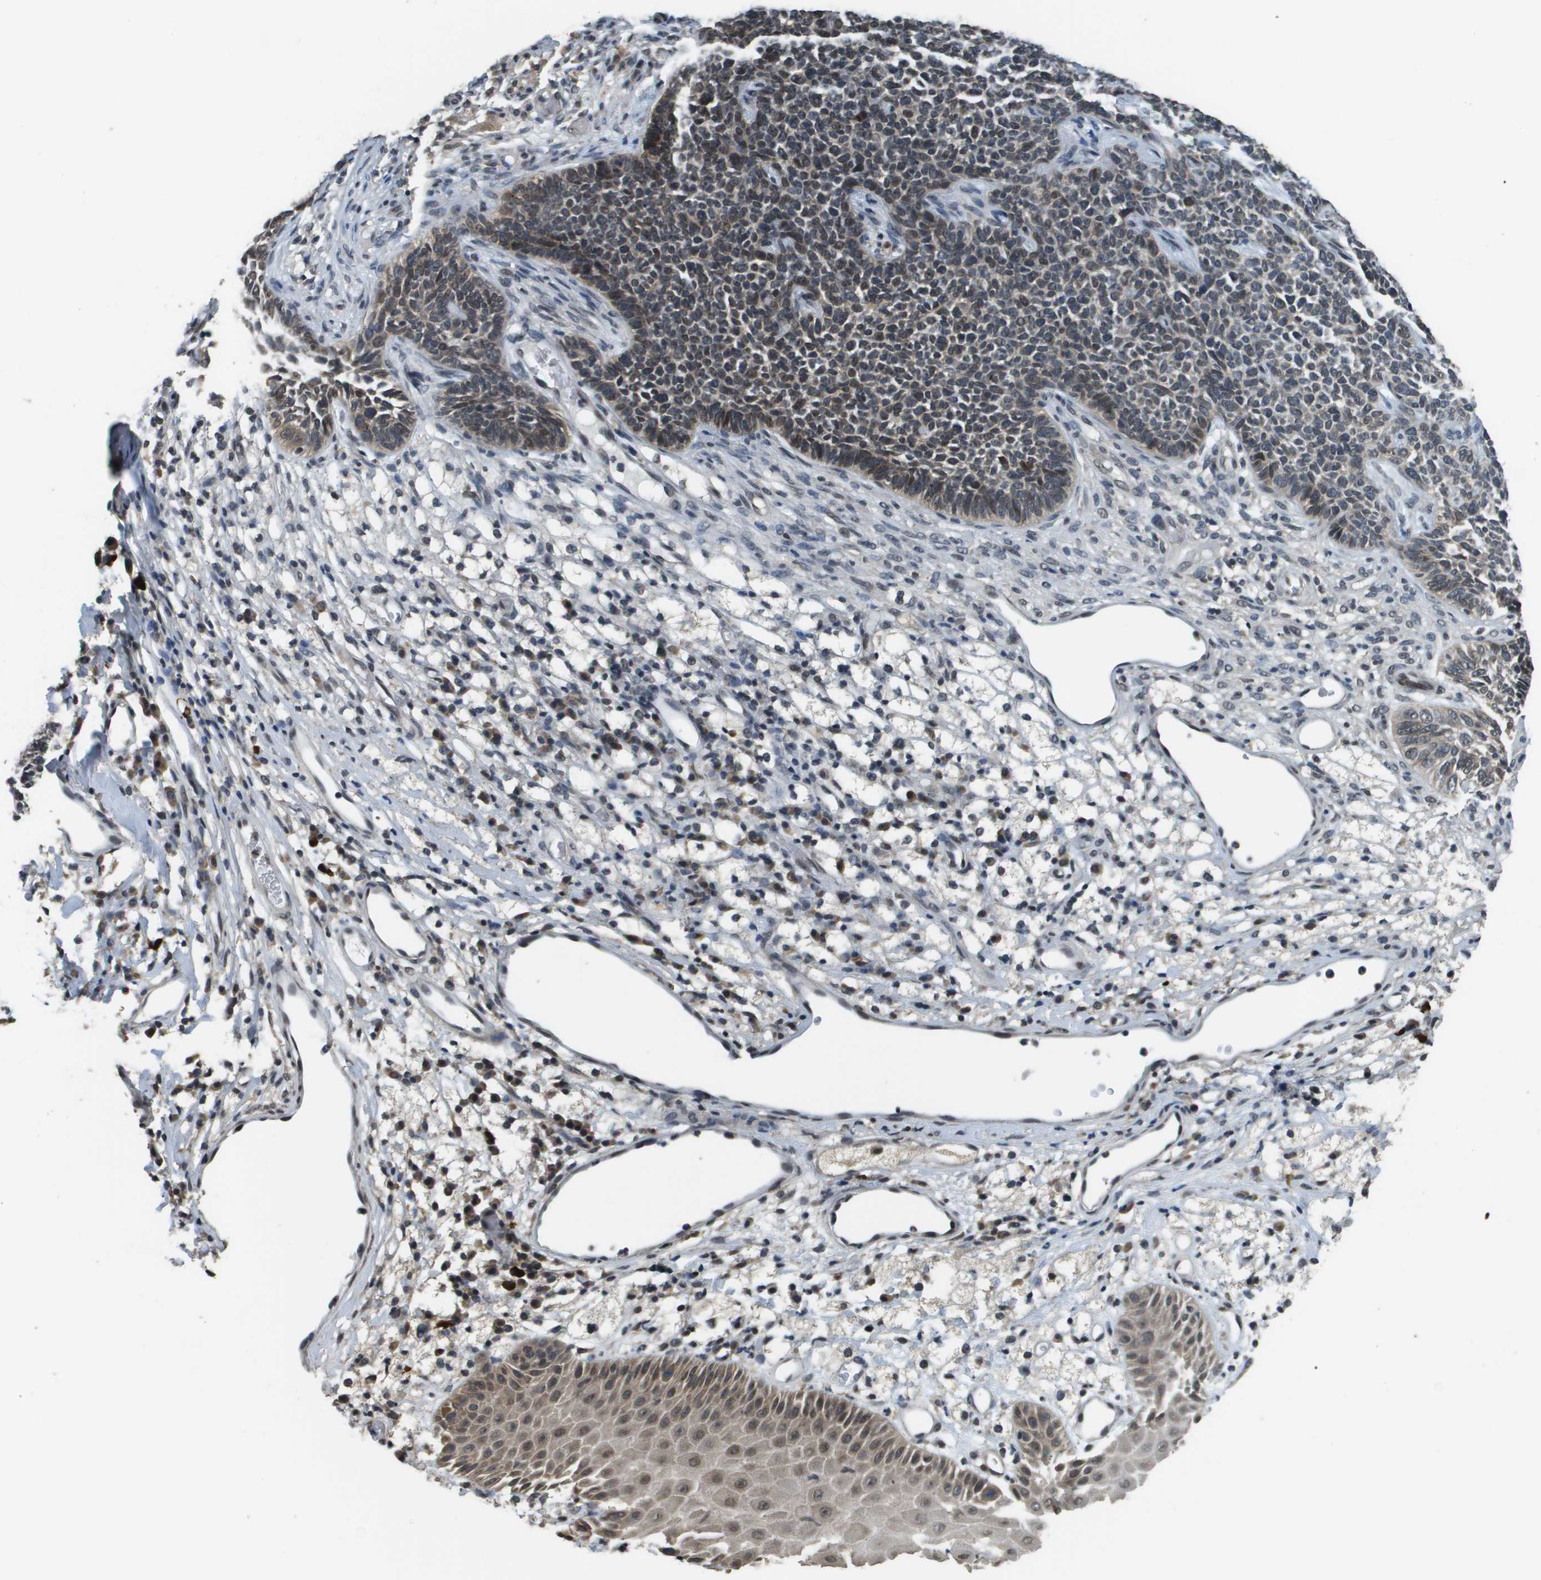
{"staining": {"intensity": "moderate", "quantity": ">75%", "location": "nuclear"}, "tissue": "skin cancer", "cell_type": "Tumor cells", "image_type": "cancer", "snomed": [{"axis": "morphology", "description": "Basal cell carcinoma"}, {"axis": "topography", "description": "Skin"}], "caption": "Skin basal cell carcinoma stained with DAB immunohistochemistry shows medium levels of moderate nuclear staining in about >75% of tumor cells.", "gene": "FANCC", "patient": {"sex": "female", "age": 84}}